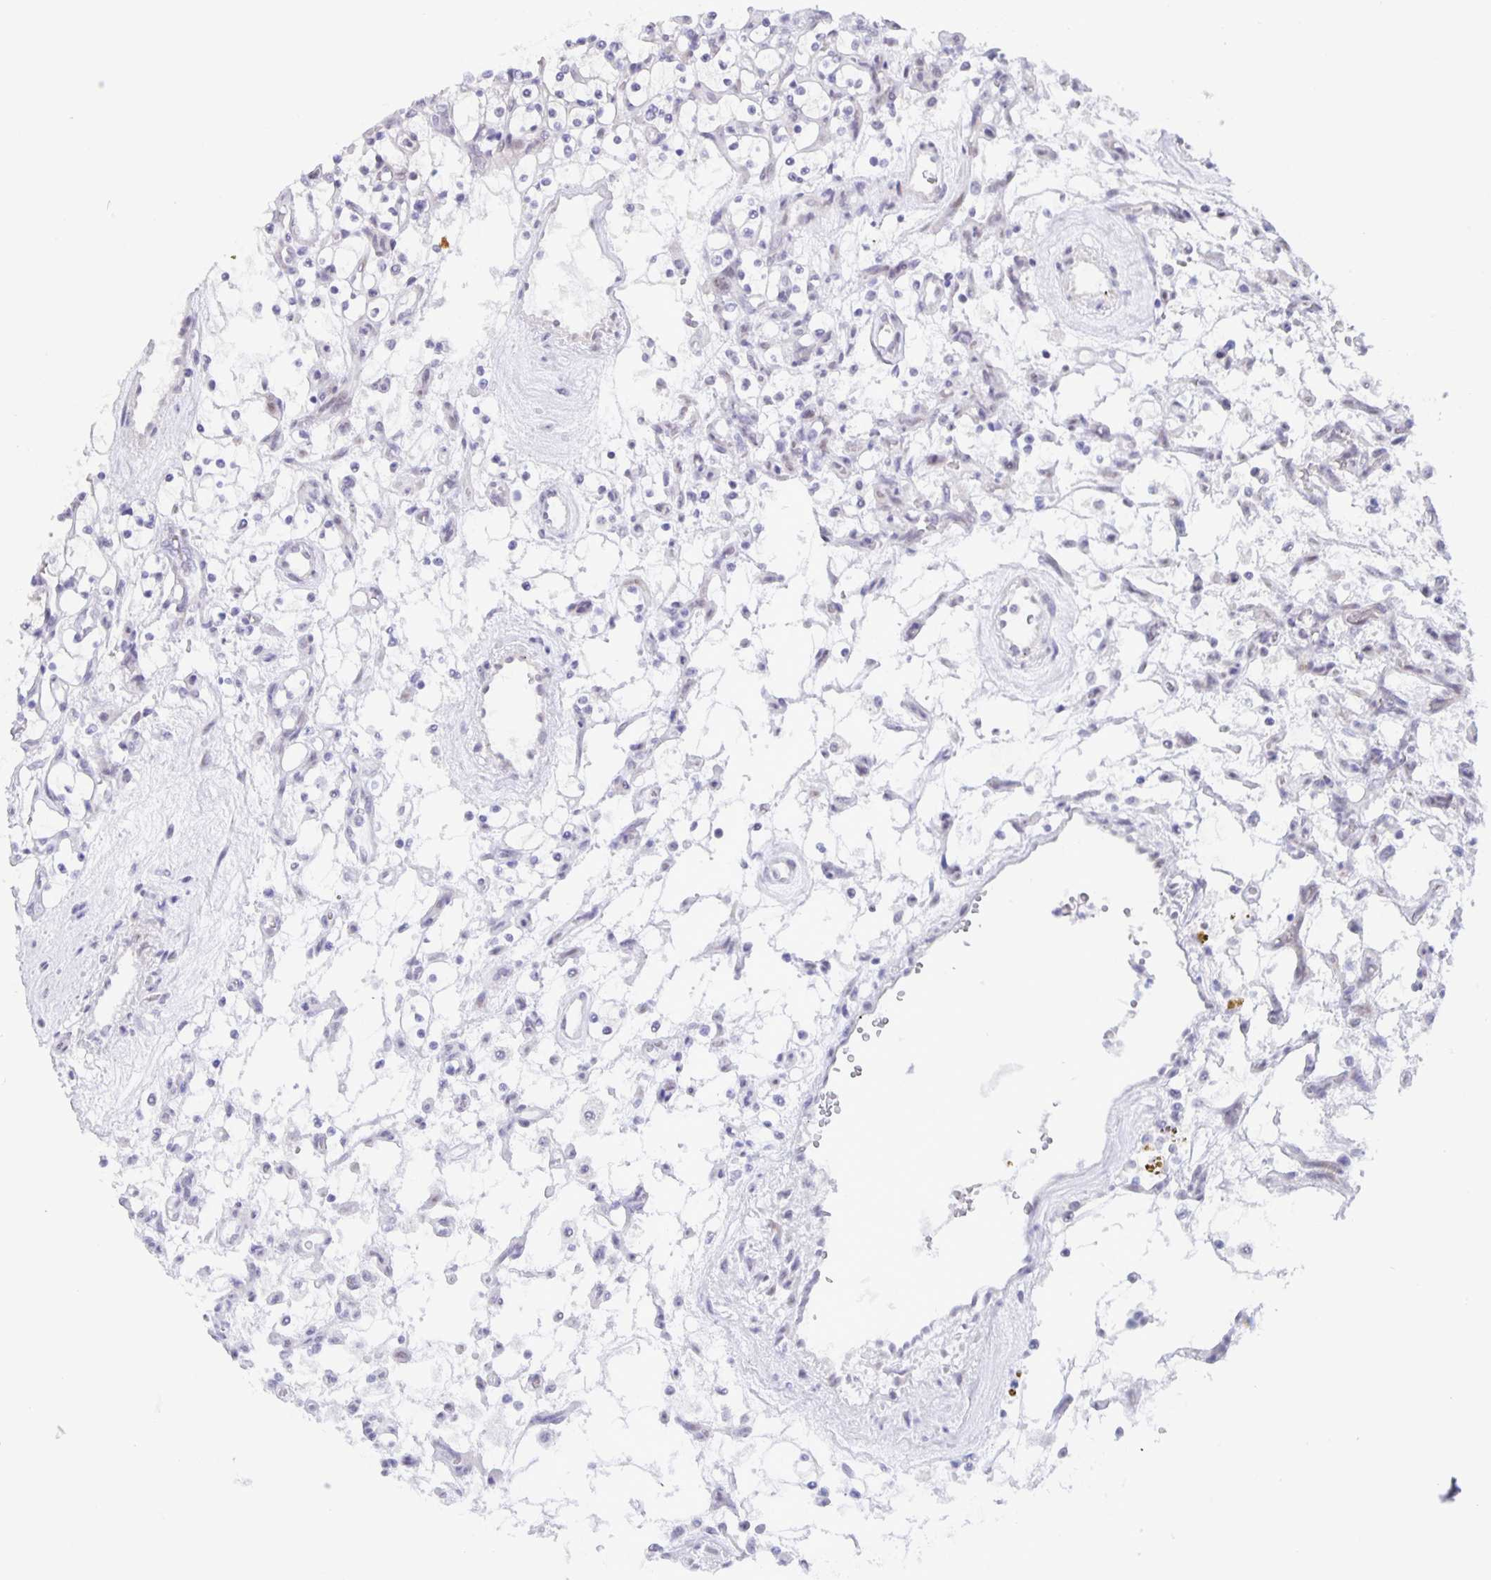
{"staining": {"intensity": "negative", "quantity": "none", "location": "none"}, "tissue": "renal cancer", "cell_type": "Tumor cells", "image_type": "cancer", "snomed": [{"axis": "morphology", "description": "Adenocarcinoma, NOS"}, {"axis": "topography", "description": "Kidney"}], "caption": "Immunohistochemistry (IHC) micrograph of neoplastic tissue: human renal cancer stained with DAB exhibits no significant protein expression in tumor cells. (Brightfield microscopy of DAB immunohistochemistry (IHC) at high magnification).", "gene": "PHRF1", "patient": {"sex": "female", "age": 69}}